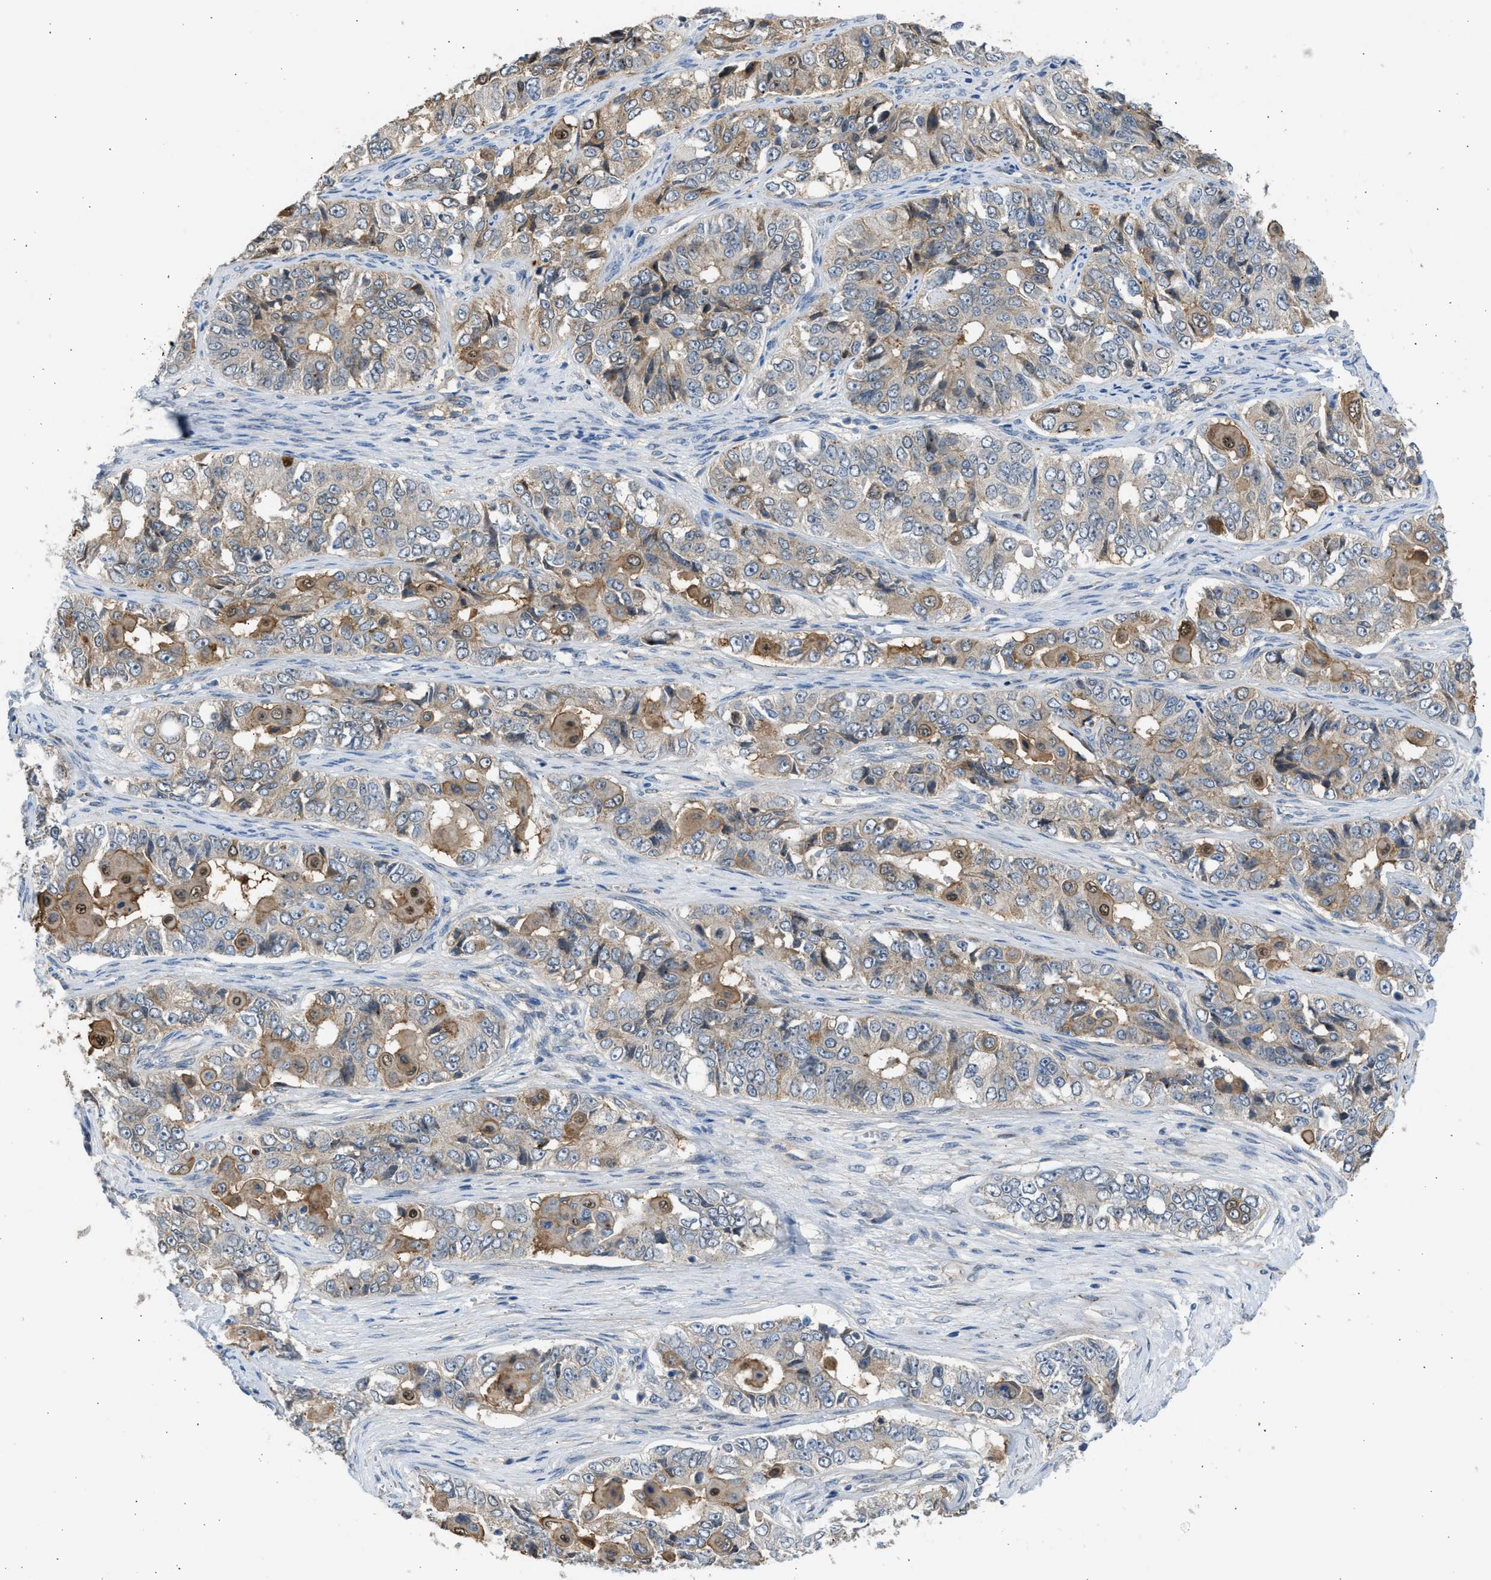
{"staining": {"intensity": "moderate", "quantity": "25%-75%", "location": "cytoplasmic/membranous"}, "tissue": "ovarian cancer", "cell_type": "Tumor cells", "image_type": "cancer", "snomed": [{"axis": "morphology", "description": "Carcinoma, endometroid"}, {"axis": "topography", "description": "Ovary"}], "caption": "Endometroid carcinoma (ovarian) stained with DAB (3,3'-diaminobenzidine) immunohistochemistry displays medium levels of moderate cytoplasmic/membranous expression in approximately 25%-75% of tumor cells.", "gene": "PCNX3", "patient": {"sex": "female", "age": 51}}